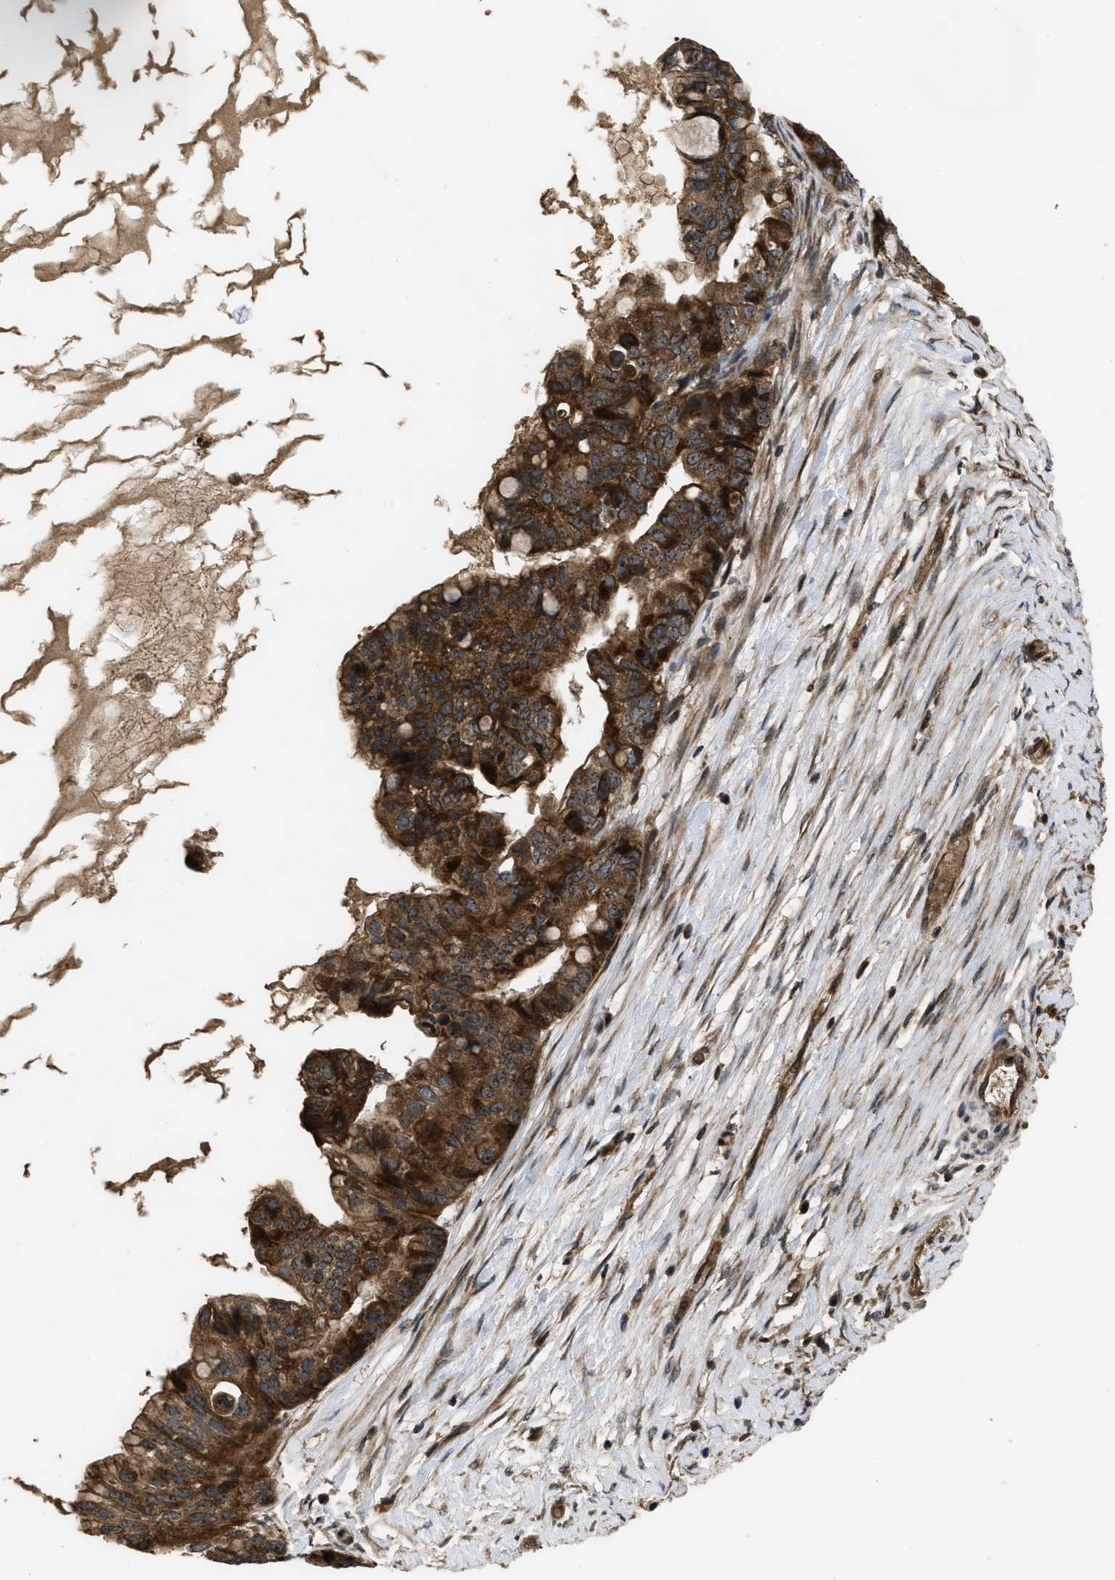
{"staining": {"intensity": "strong", "quantity": "25%-75%", "location": "cytoplasmic/membranous,nuclear"}, "tissue": "ovarian cancer", "cell_type": "Tumor cells", "image_type": "cancer", "snomed": [{"axis": "morphology", "description": "Cystadenocarcinoma, mucinous, NOS"}, {"axis": "topography", "description": "Ovary"}], "caption": "Ovarian mucinous cystadenocarcinoma stained with a brown dye shows strong cytoplasmic/membranous and nuclear positive positivity in about 25%-75% of tumor cells.", "gene": "SPTLC1", "patient": {"sex": "female", "age": 80}}